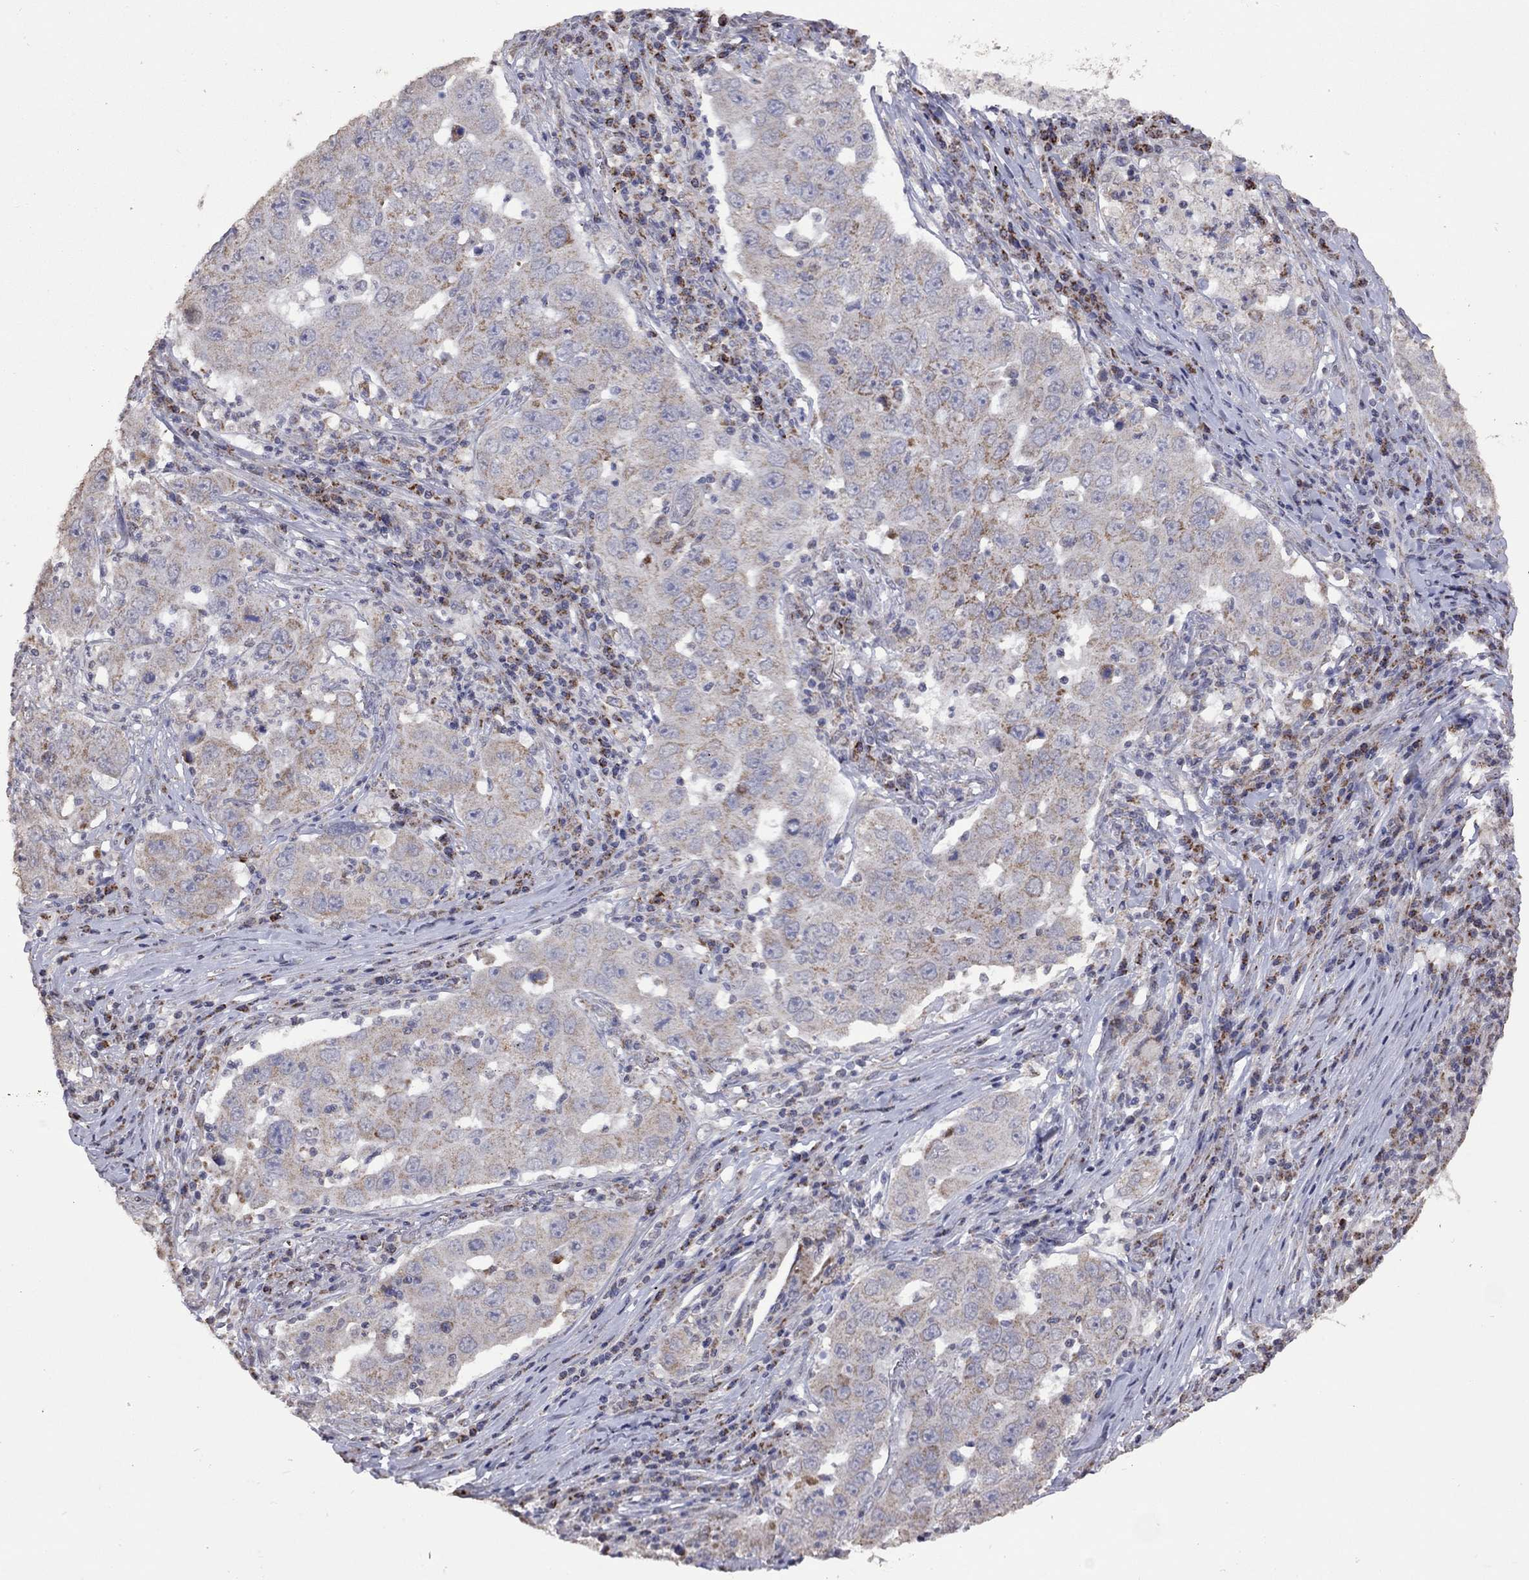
{"staining": {"intensity": "moderate", "quantity": "25%-75%", "location": "cytoplasmic/membranous"}, "tissue": "lung cancer", "cell_type": "Tumor cells", "image_type": "cancer", "snomed": [{"axis": "morphology", "description": "Adenocarcinoma, NOS"}, {"axis": "topography", "description": "Lung"}], "caption": "This is an image of IHC staining of lung adenocarcinoma, which shows moderate expression in the cytoplasmic/membranous of tumor cells.", "gene": "NDUFB1", "patient": {"sex": "male", "age": 73}}